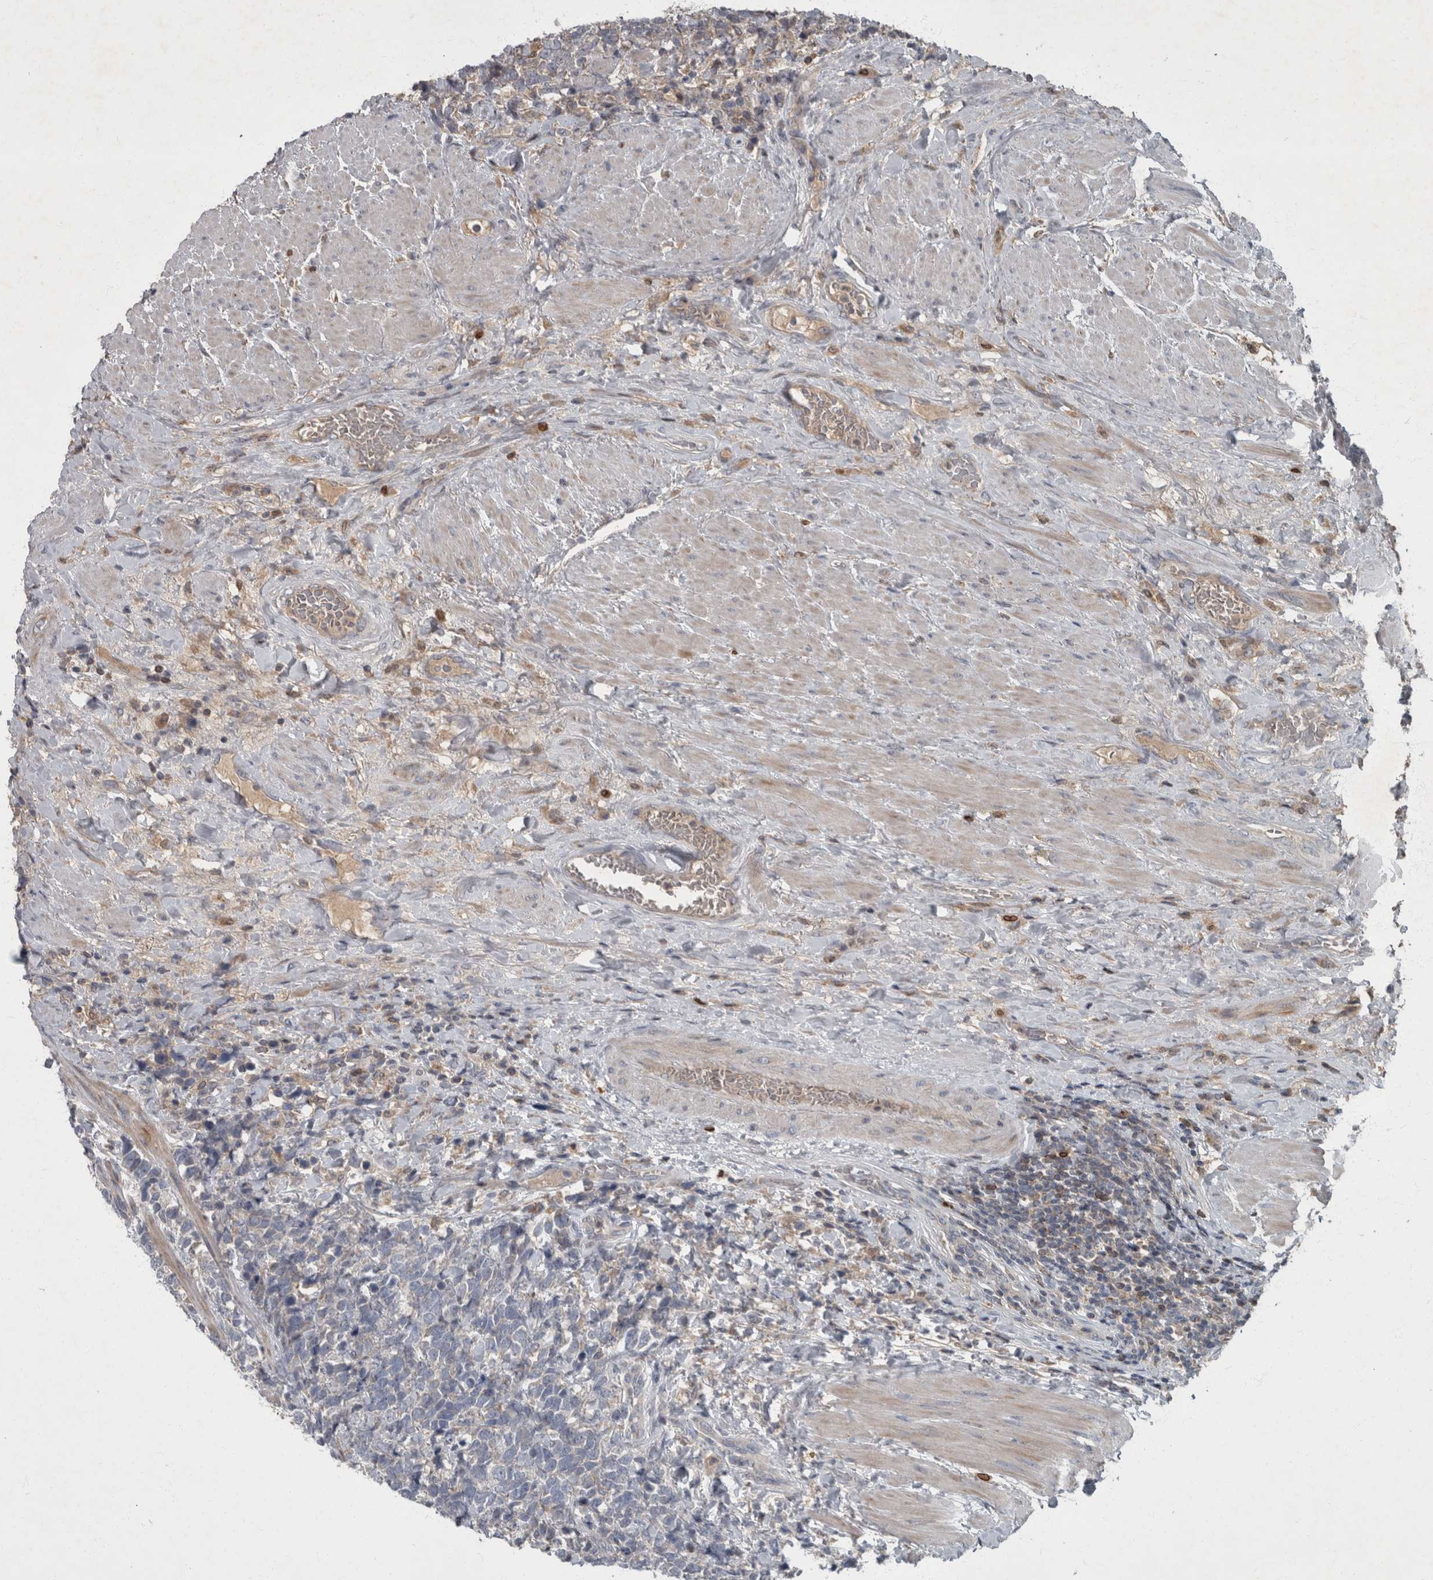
{"staining": {"intensity": "negative", "quantity": "none", "location": "none"}, "tissue": "urothelial cancer", "cell_type": "Tumor cells", "image_type": "cancer", "snomed": [{"axis": "morphology", "description": "Urothelial carcinoma, High grade"}, {"axis": "topography", "description": "Urinary bladder"}], "caption": "IHC image of neoplastic tissue: urothelial cancer stained with DAB shows no significant protein positivity in tumor cells. (DAB (3,3'-diaminobenzidine) immunohistochemistry (IHC) with hematoxylin counter stain).", "gene": "PPP1R3C", "patient": {"sex": "female", "age": 82}}